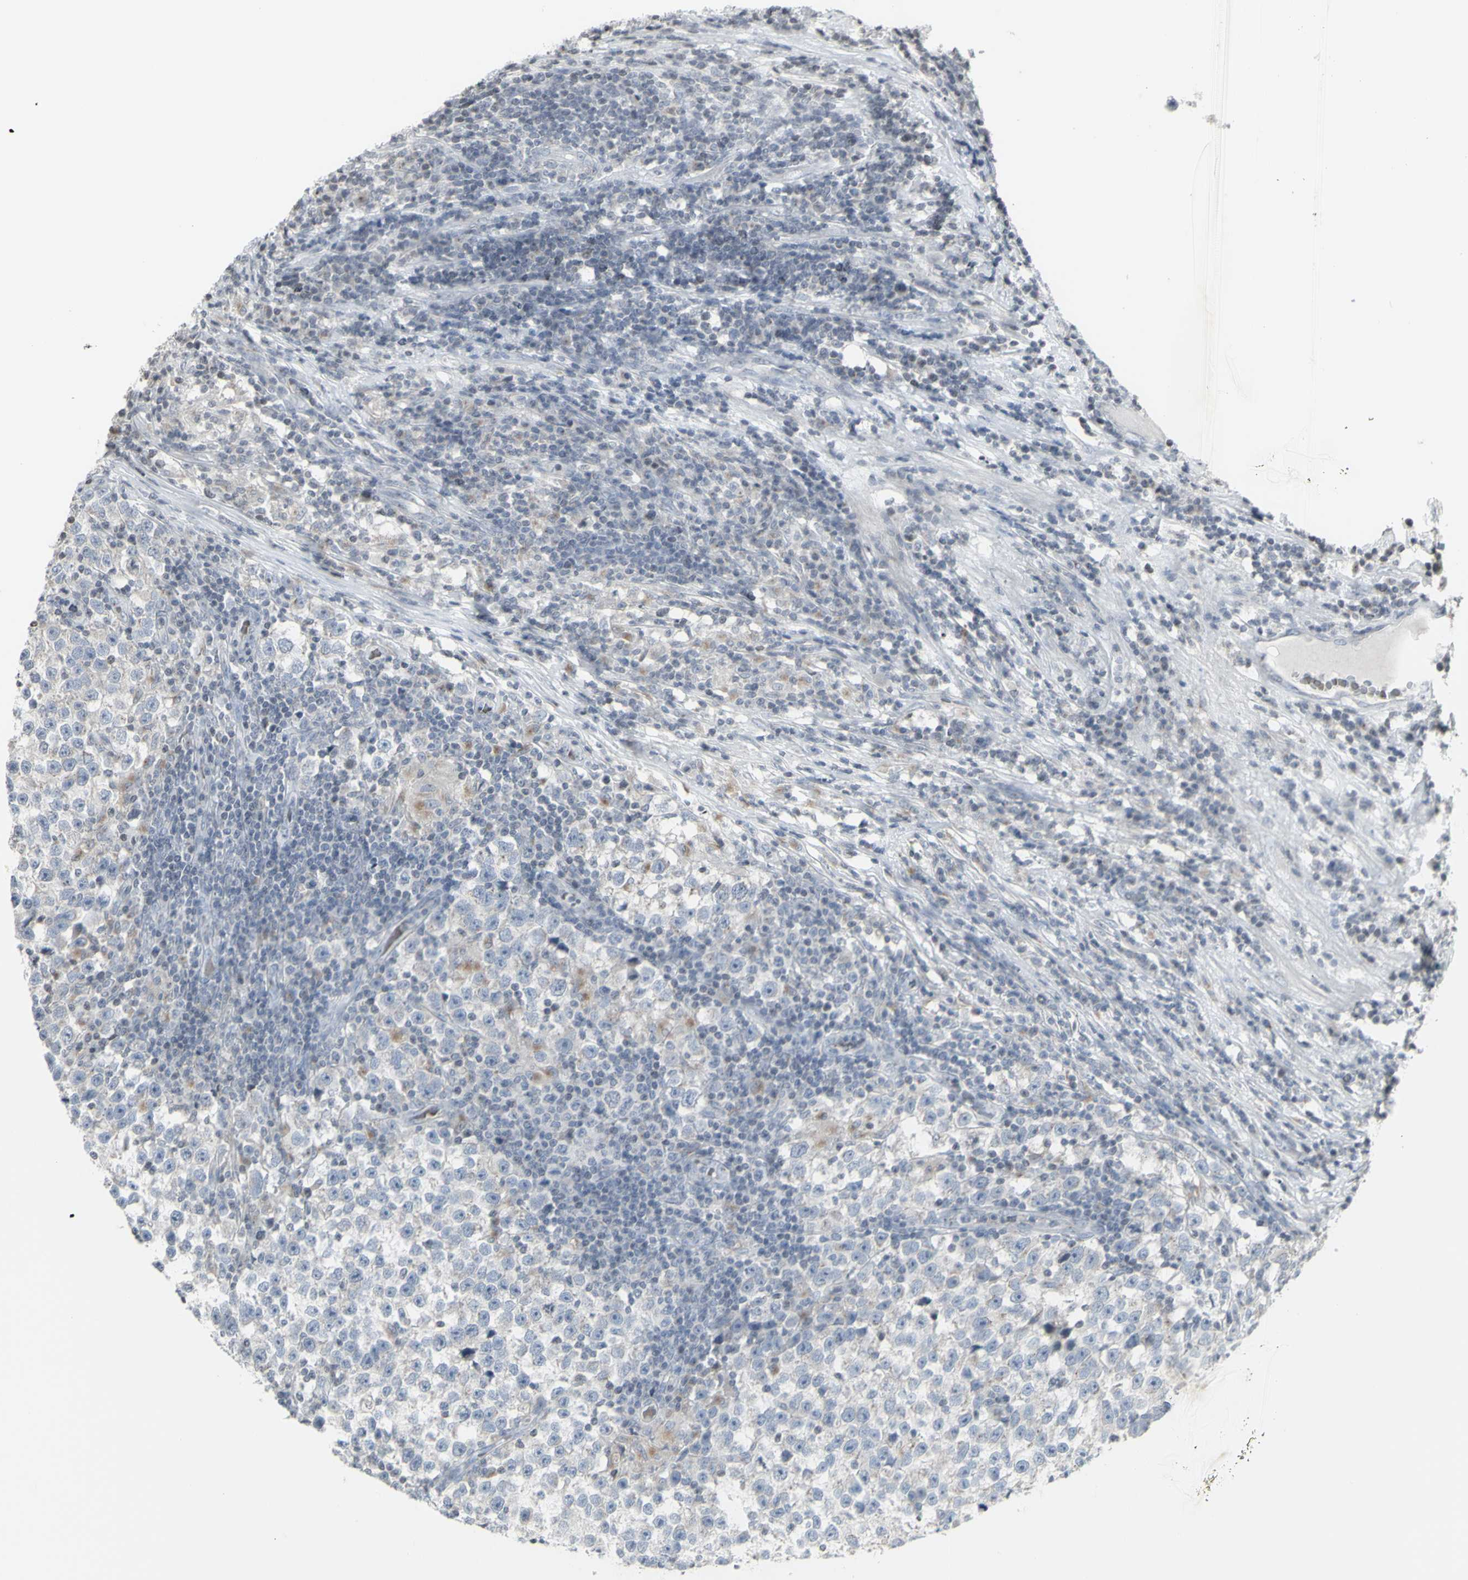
{"staining": {"intensity": "weak", "quantity": "<25%", "location": "cytoplasmic/membranous"}, "tissue": "testis cancer", "cell_type": "Tumor cells", "image_type": "cancer", "snomed": [{"axis": "morphology", "description": "Seminoma, NOS"}, {"axis": "topography", "description": "Testis"}], "caption": "Immunohistochemistry image of human seminoma (testis) stained for a protein (brown), which reveals no positivity in tumor cells.", "gene": "MUC5AC", "patient": {"sex": "male", "age": 43}}